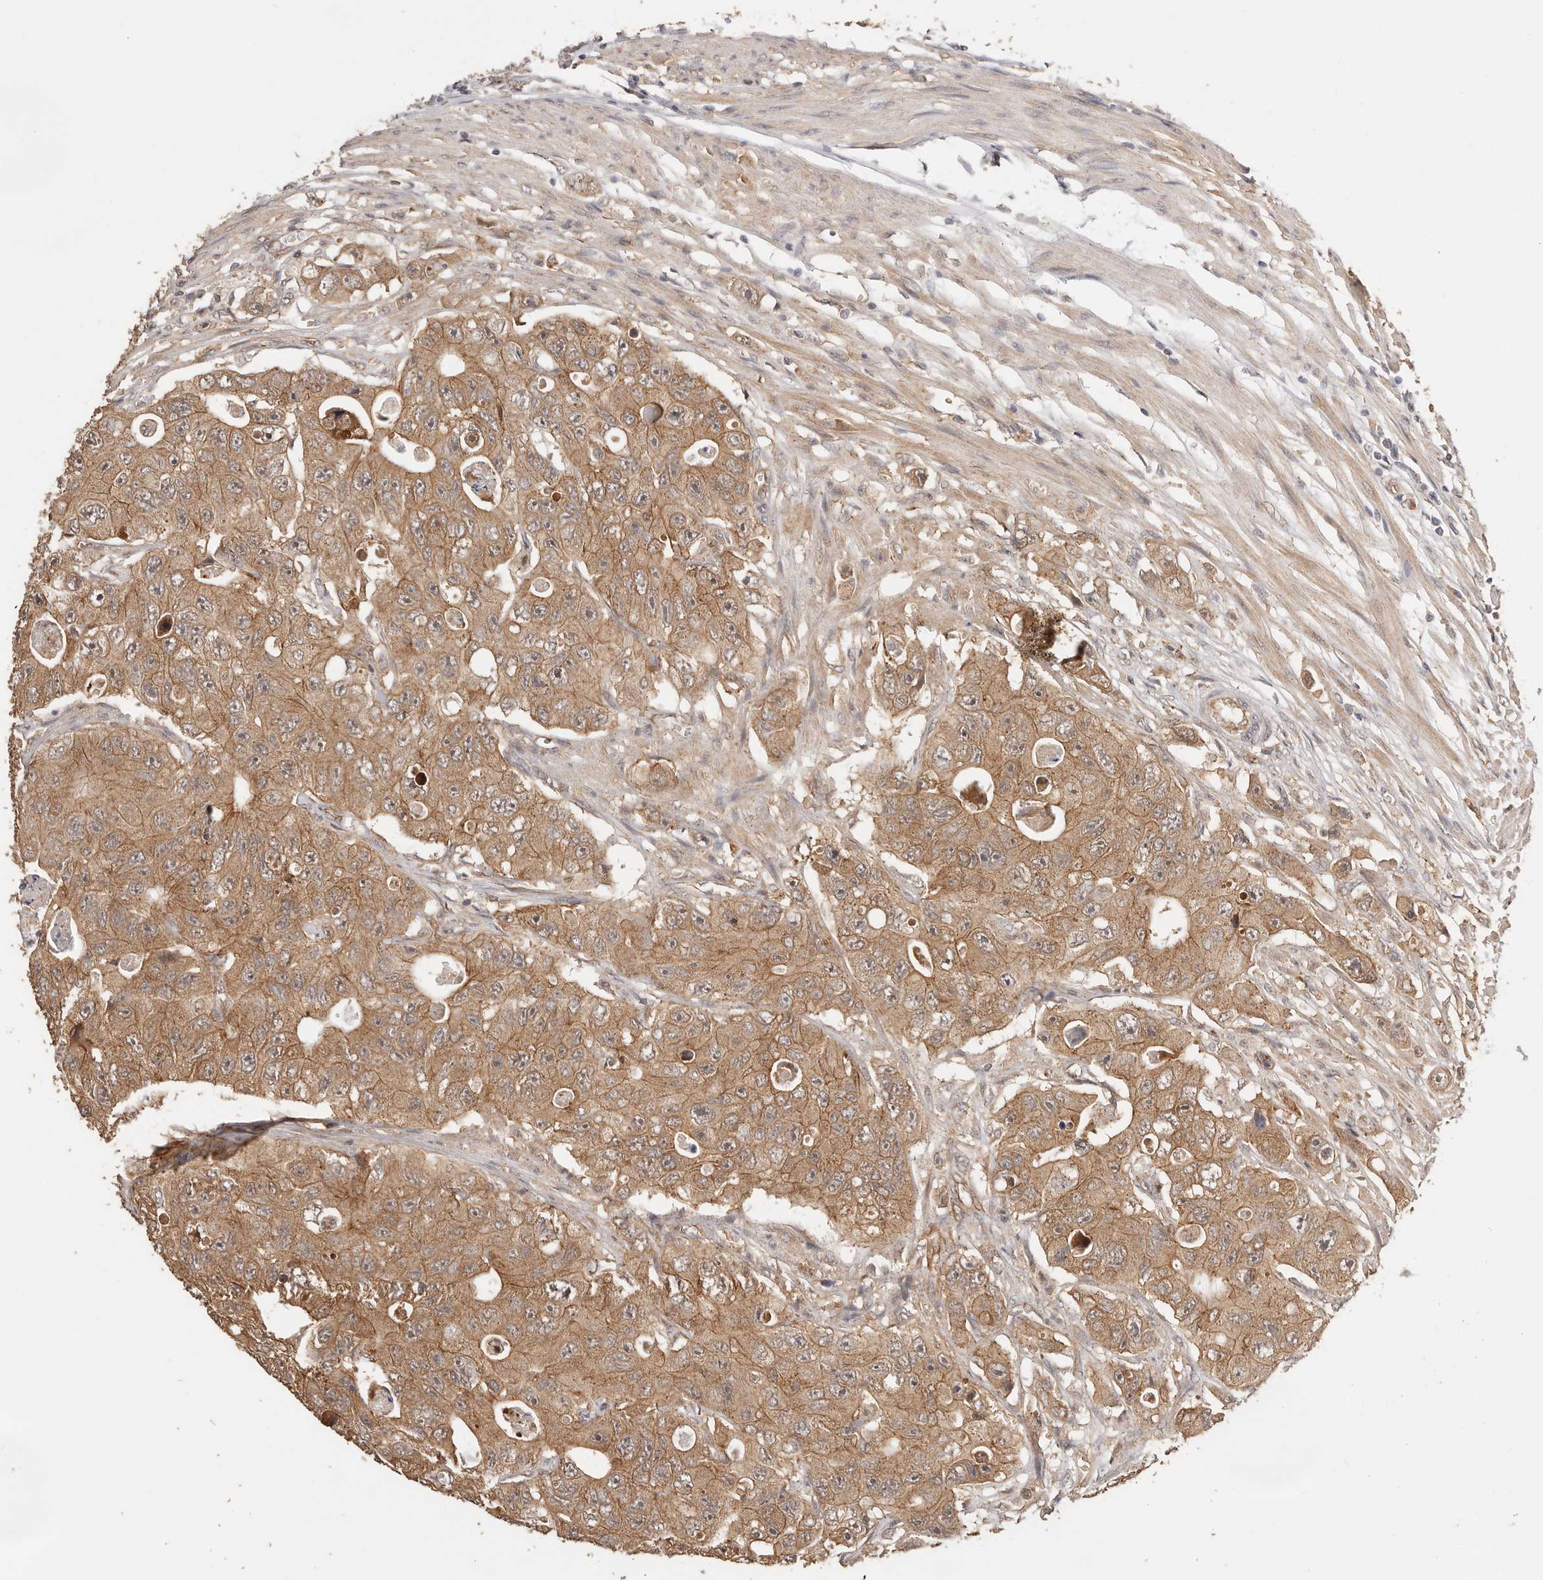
{"staining": {"intensity": "moderate", "quantity": ">75%", "location": "cytoplasmic/membranous"}, "tissue": "colorectal cancer", "cell_type": "Tumor cells", "image_type": "cancer", "snomed": [{"axis": "morphology", "description": "Adenocarcinoma, NOS"}, {"axis": "topography", "description": "Colon"}], "caption": "Brown immunohistochemical staining in colorectal cancer exhibits moderate cytoplasmic/membranous expression in approximately >75% of tumor cells.", "gene": "AFDN", "patient": {"sex": "female", "age": 46}}